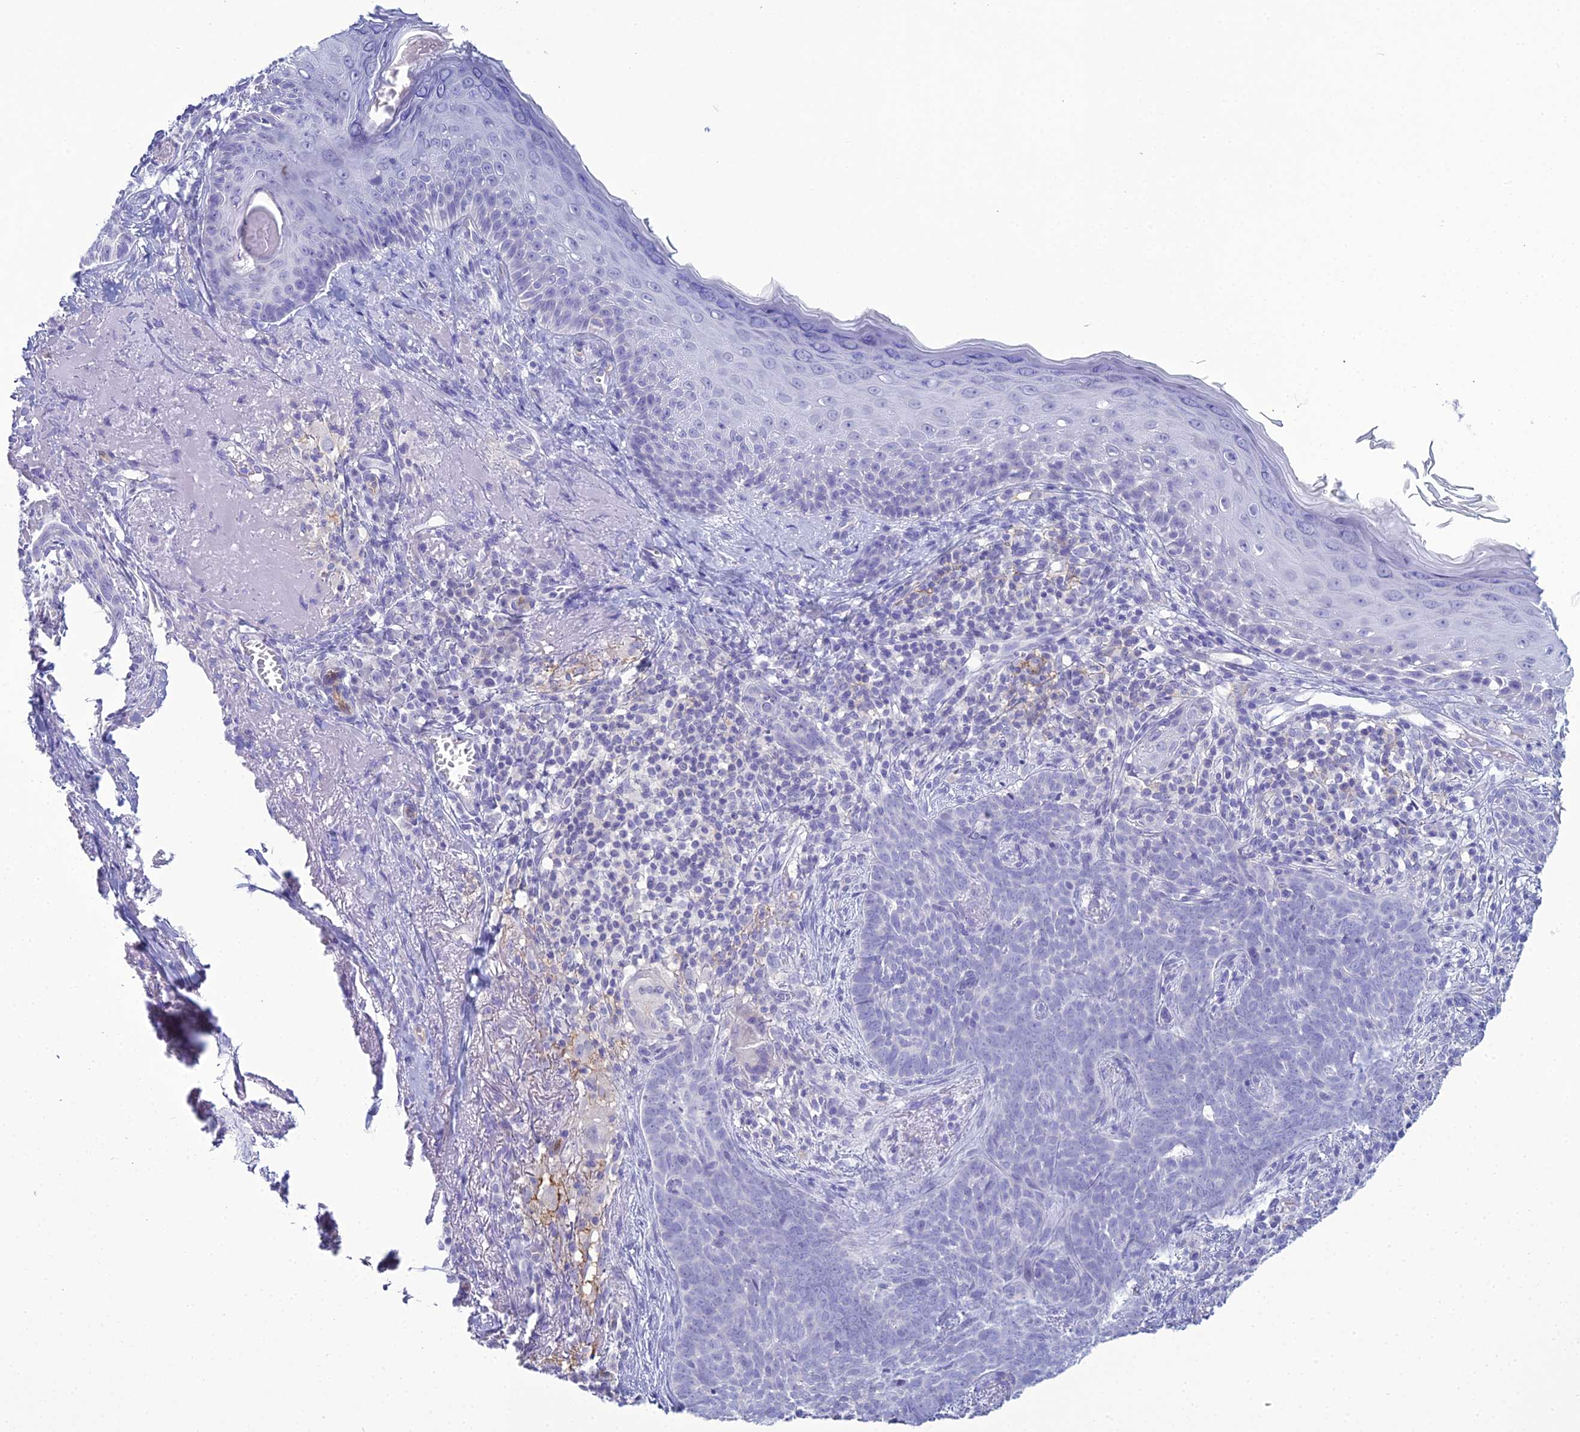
{"staining": {"intensity": "negative", "quantity": "none", "location": "none"}, "tissue": "skin cancer", "cell_type": "Tumor cells", "image_type": "cancer", "snomed": [{"axis": "morphology", "description": "Basal cell carcinoma"}, {"axis": "topography", "description": "Skin"}], "caption": "The histopathology image reveals no staining of tumor cells in skin cancer (basal cell carcinoma).", "gene": "ACE", "patient": {"sex": "female", "age": 76}}